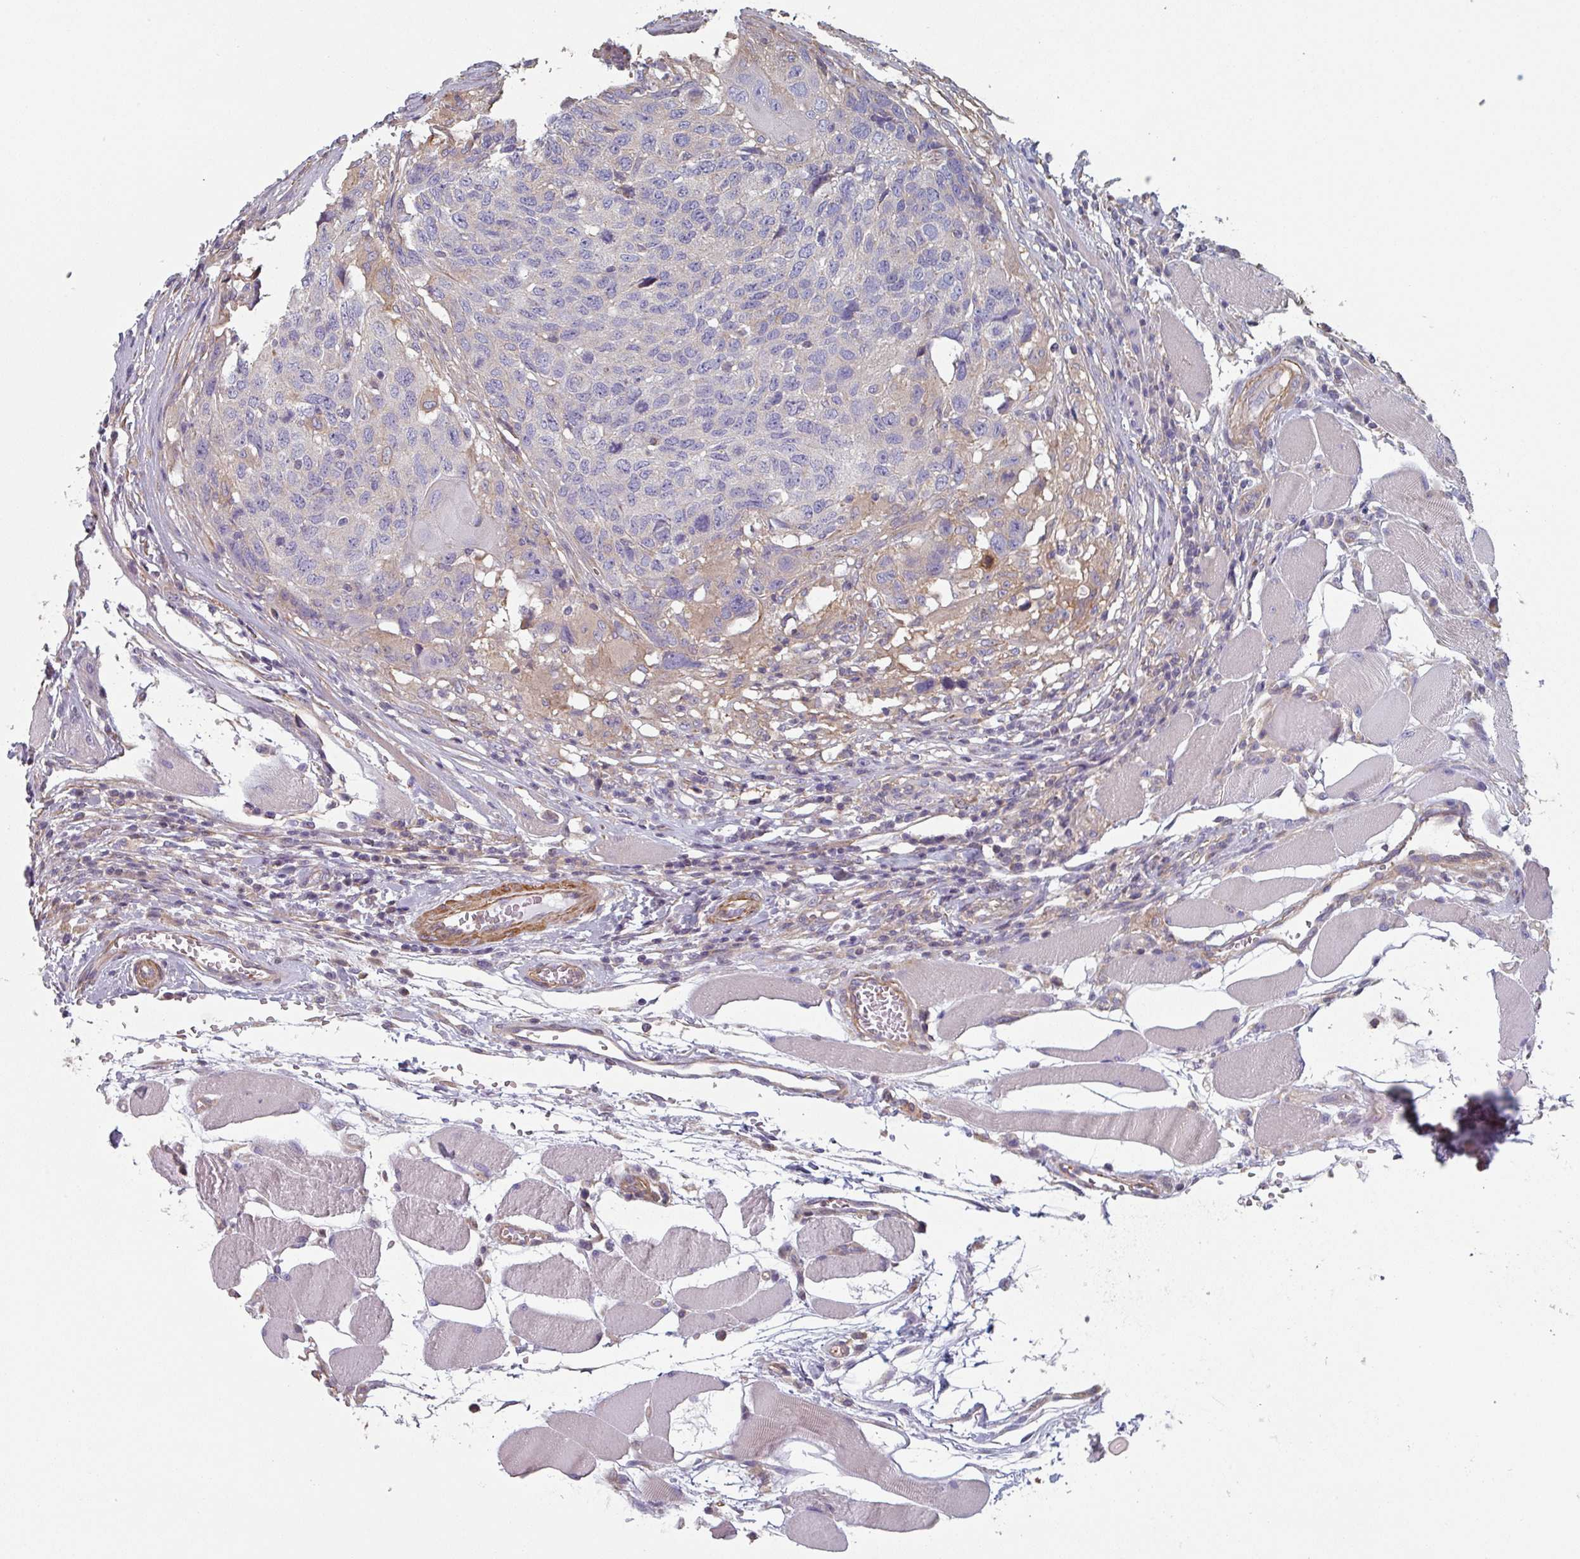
{"staining": {"intensity": "moderate", "quantity": "<25%", "location": "cytoplasmic/membranous"}, "tissue": "head and neck cancer", "cell_type": "Tumor cells", "image_type": "cancer", "snomed": [{"axis": "morphology", "description": "Squamous cell carcinoma, NOS"}, {"axis": "topography", "description": "Head-Neck"}], "caption": "High-power microscopy captured an immunohistochemistry image of head and neck squamous cell carcinoma, revealing moderate cytoplasmic/membranous expression in approximately <25% of tumor cells.", "gene": "GSTA4", "patient": {"sex": "male", "age": 66}}